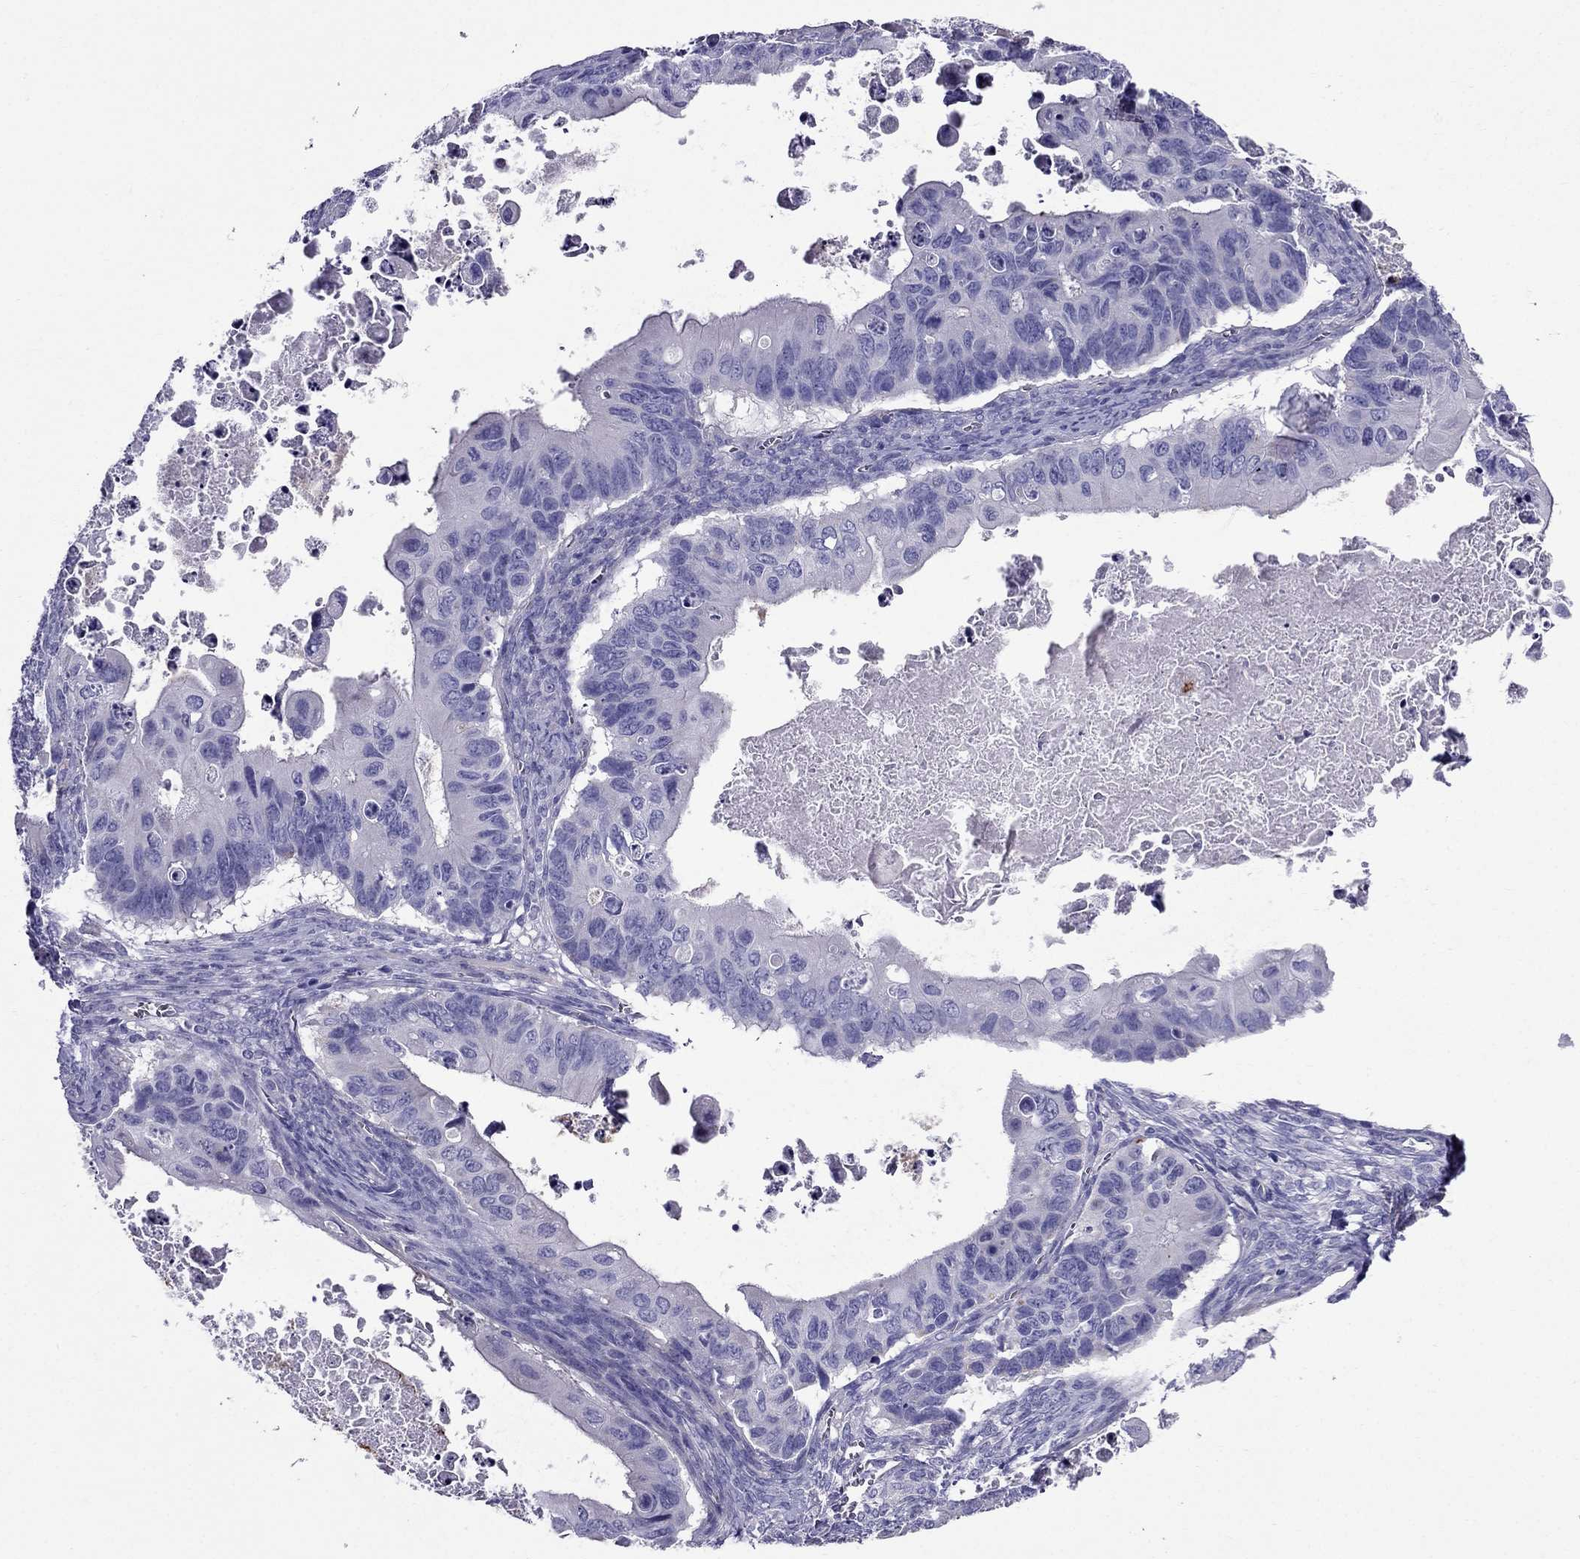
{"staining": {"intensity": "negative", "quantity": "none", "location": "none"}, "tissue": "ovarian cancer", "cell_type": "Tumor cells", "image_type": "cancer", "snomed": [{"axis": "morphology", "description": "Cystadenocarcinoma, mucinous, NOS"}, {"axis": "topography", "description": "Ovary"}], "caption": "The IHC photomicrograph has no significant expression in tumor cells of ovarian mucinous cystadenocarcinoma tissue. (DAB immunohistochemistry with hematoxylin counter stain).", "gene": "GPR50", "patient": {"sex": "female", "age": 64}}